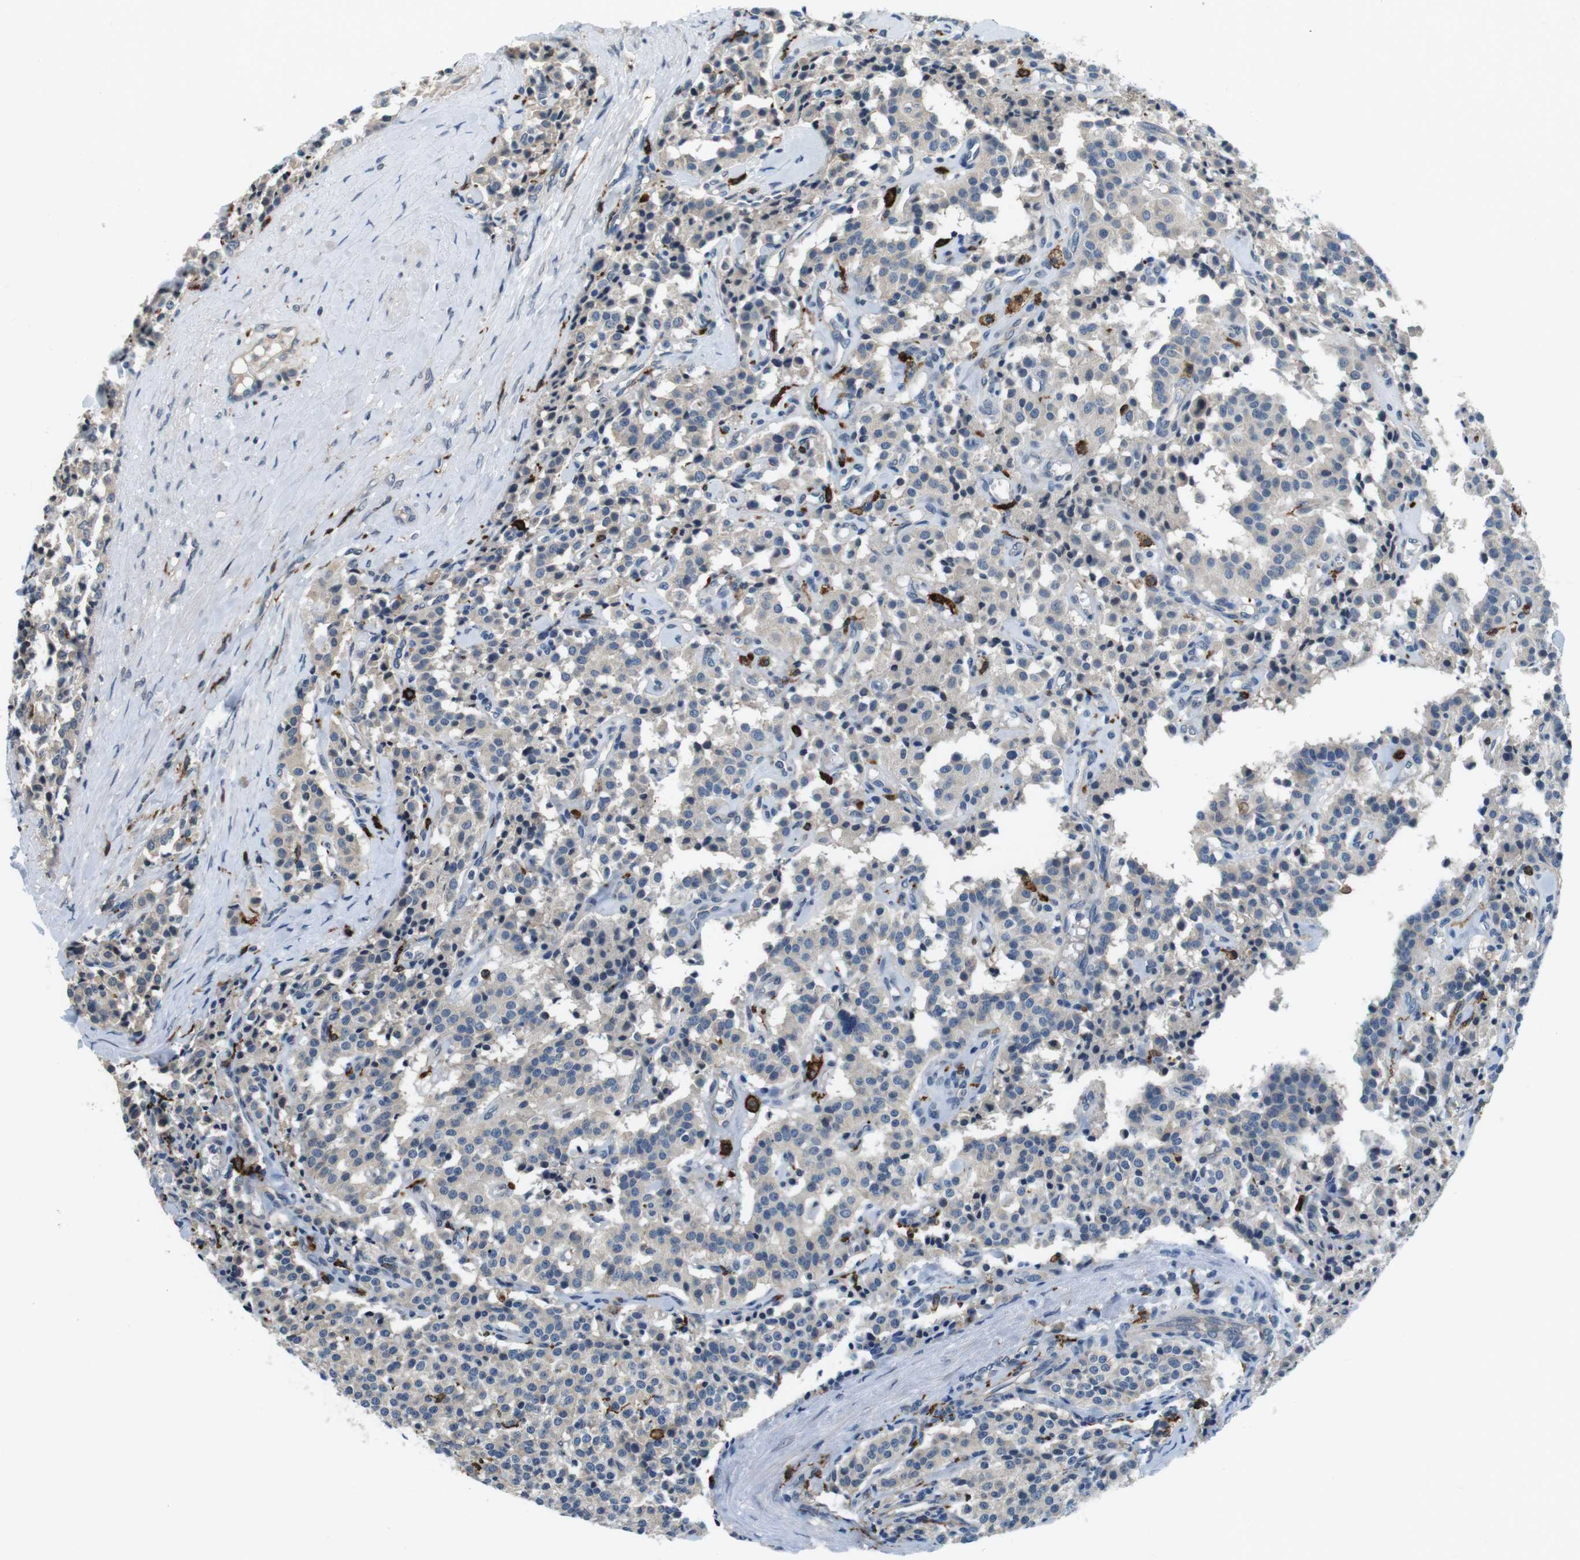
{"staining": {"intensity": "weak", "quantity": "25%-75%", "location": "cytoplasmic/membranous"}, "tissue": "carcinoid", "cell_type": "Tumor cells", "image_type": "cancer", "snomed": [{"axis": "morphology", "description": "Carcinoid, malignant, NOS"}, {"axis": "topography", "description": "Lung"}], "caption": "The micrograph displays staining of malignant carcinoid, revealing weak cytoplasmic/membranous protein positivity (brown color) within tumor cells.", "gene": "CD163L1", "patient": {"sex": "male", "age": 30}}